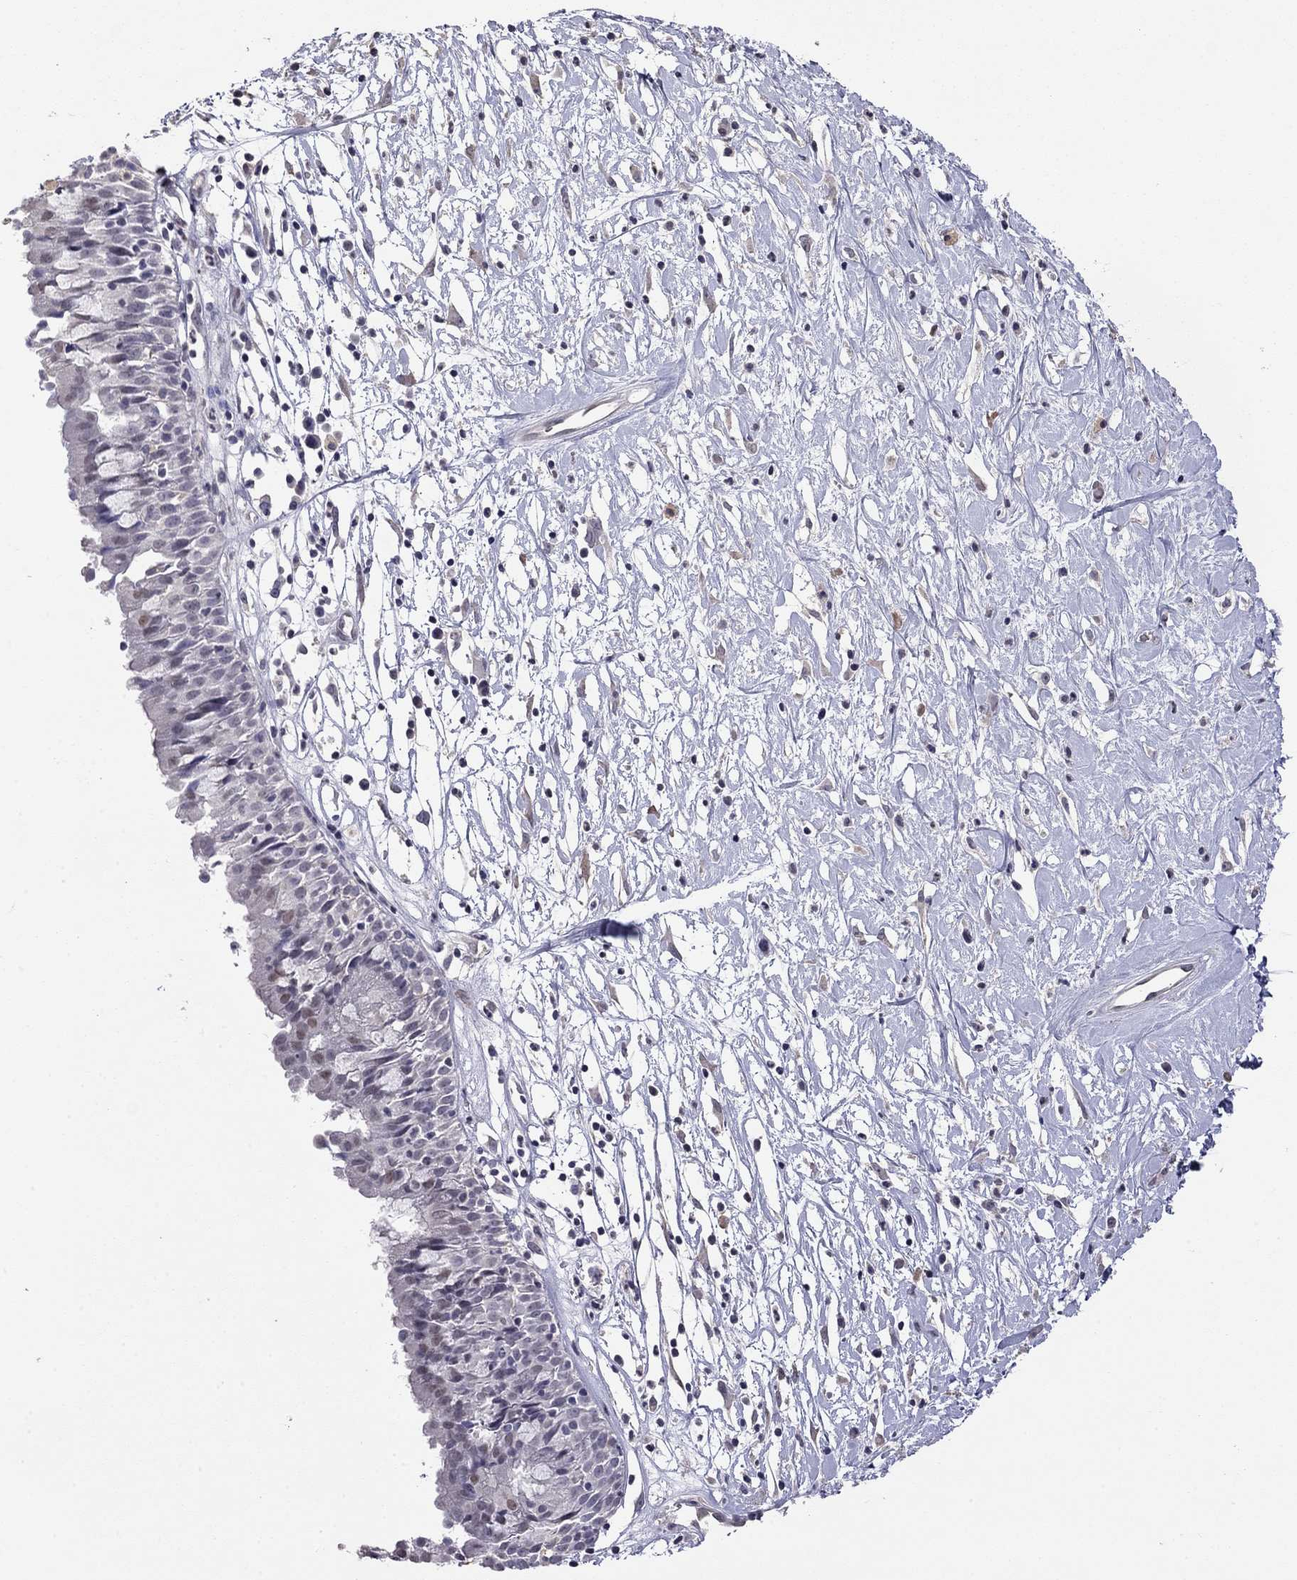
{"staining": {"intensity": "negative", "quantity": "none", "location": "none"}, "tissue": "nasopharynx", "cell_type": "Respiratory epithelial cells", "image_type": "normal", "snomed": [{"axis": "morphology", "description": "Normal tissue, NOS"}, {"axis": "topography", "description": "Nasopharynx"}], "caption": "Respiratory epithelial cells show no significant protein expression in normal nasopharynx. (Stains: DAB (3,3'-diaminobenzidine) IHC with hematoxylin counter stain, Microscopy: brightfield microscopy at high magnification).", "gene": "WNK3", "patient": {"sex": "male", "age": 9}}